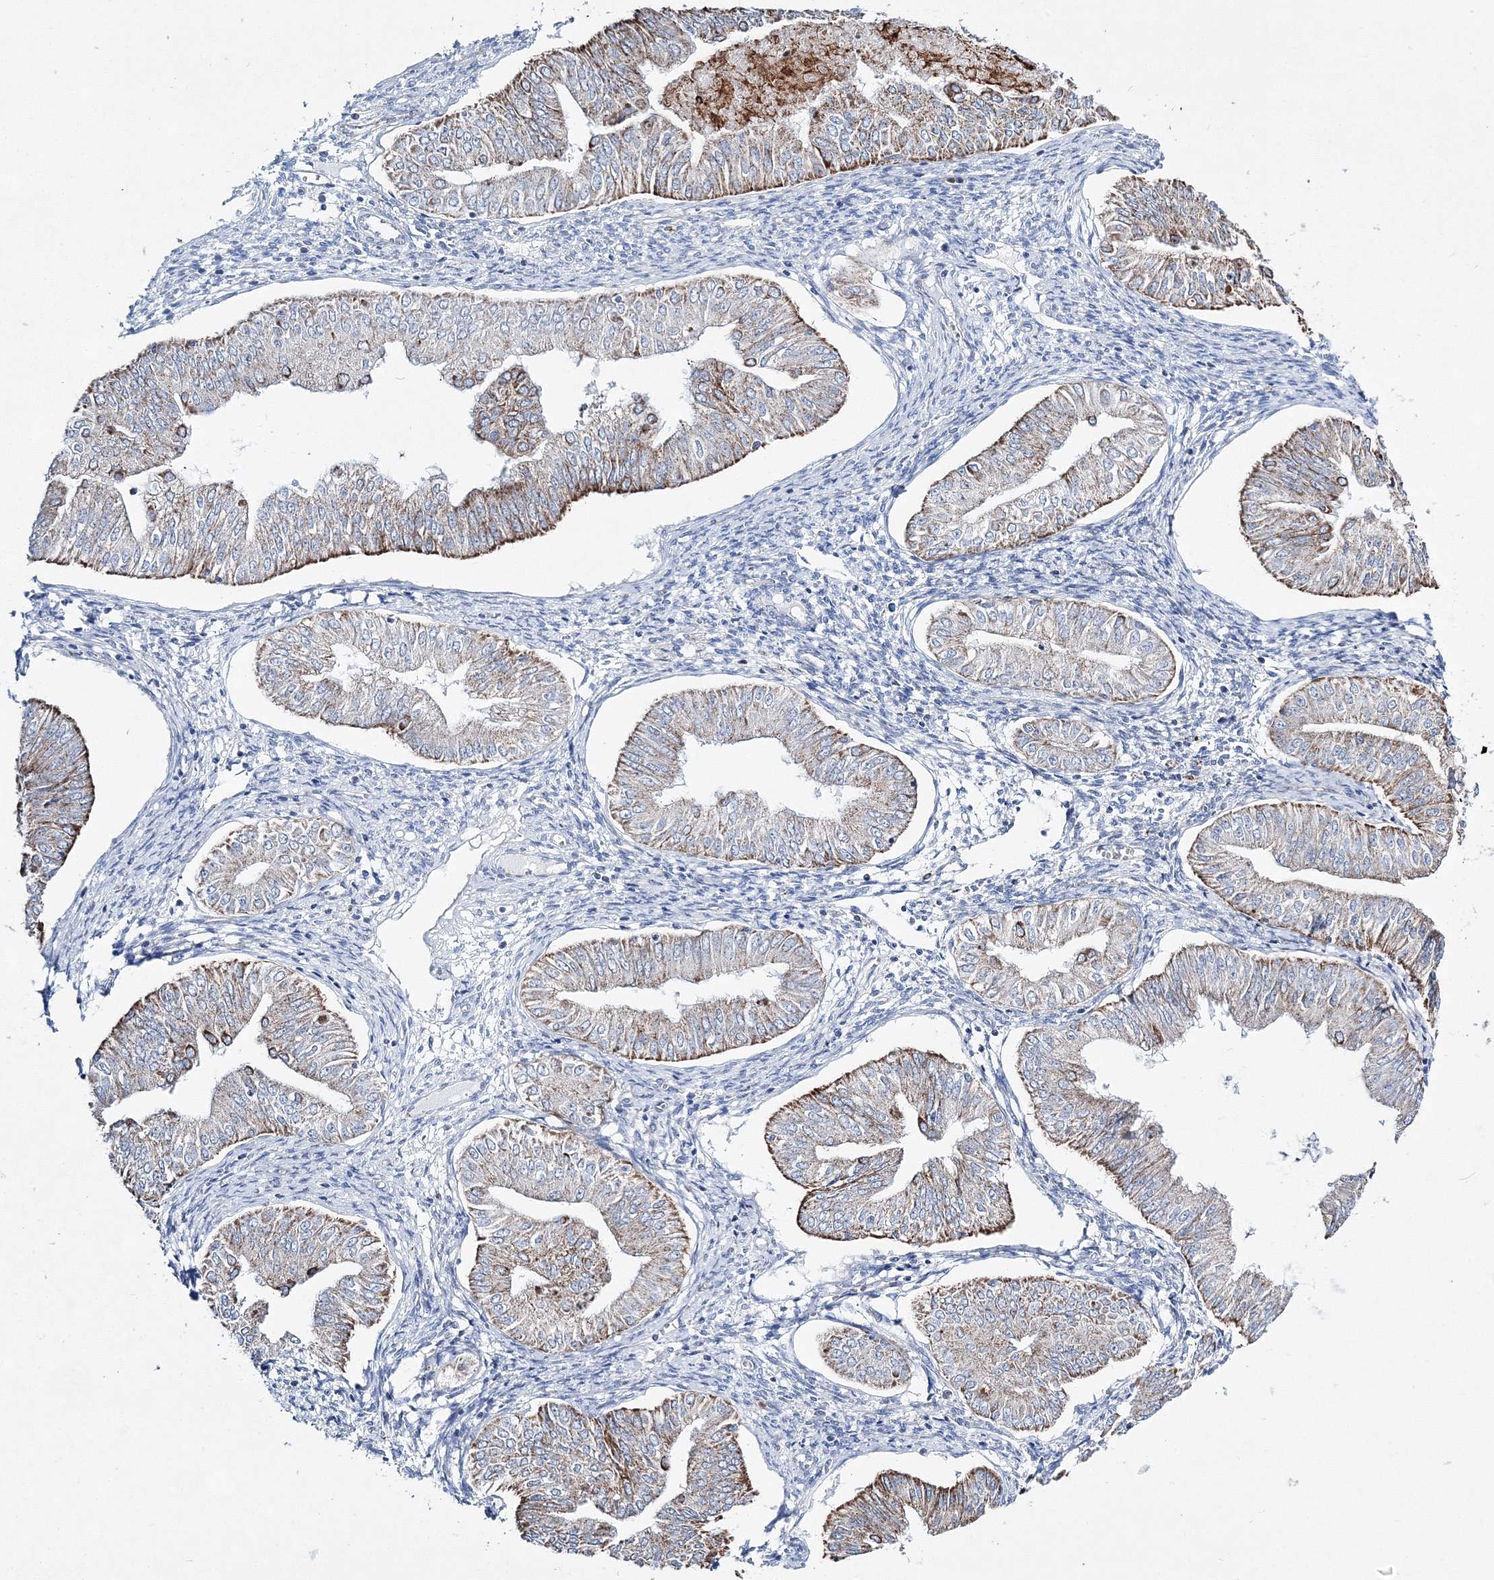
{"staining": {"intensity": "moderate", "quantity": "25%-75%", "location": "cytoplasmic/membranous"}, "tissue": "endometrial cancer", "cell_type": "Tumor cells", "image_type": "cancer", "snomed": [{"axis": "morphology", "description": "Normal tissue, NOS"}, {"axis": "morphology", "description": "Adenocarcinoma, NOS"}, {"axis": "topography", "description": "Endometrium"}], "caption": "High-power microscopy captured an immunohistochemistry micrograph of endometrial cancer, revealing moderate cytoplasmic/membranous positivity in about 25%-75% of tumor cells.", "gene": "HIBCH", "patient": {"sex": "female", "age": 53}}